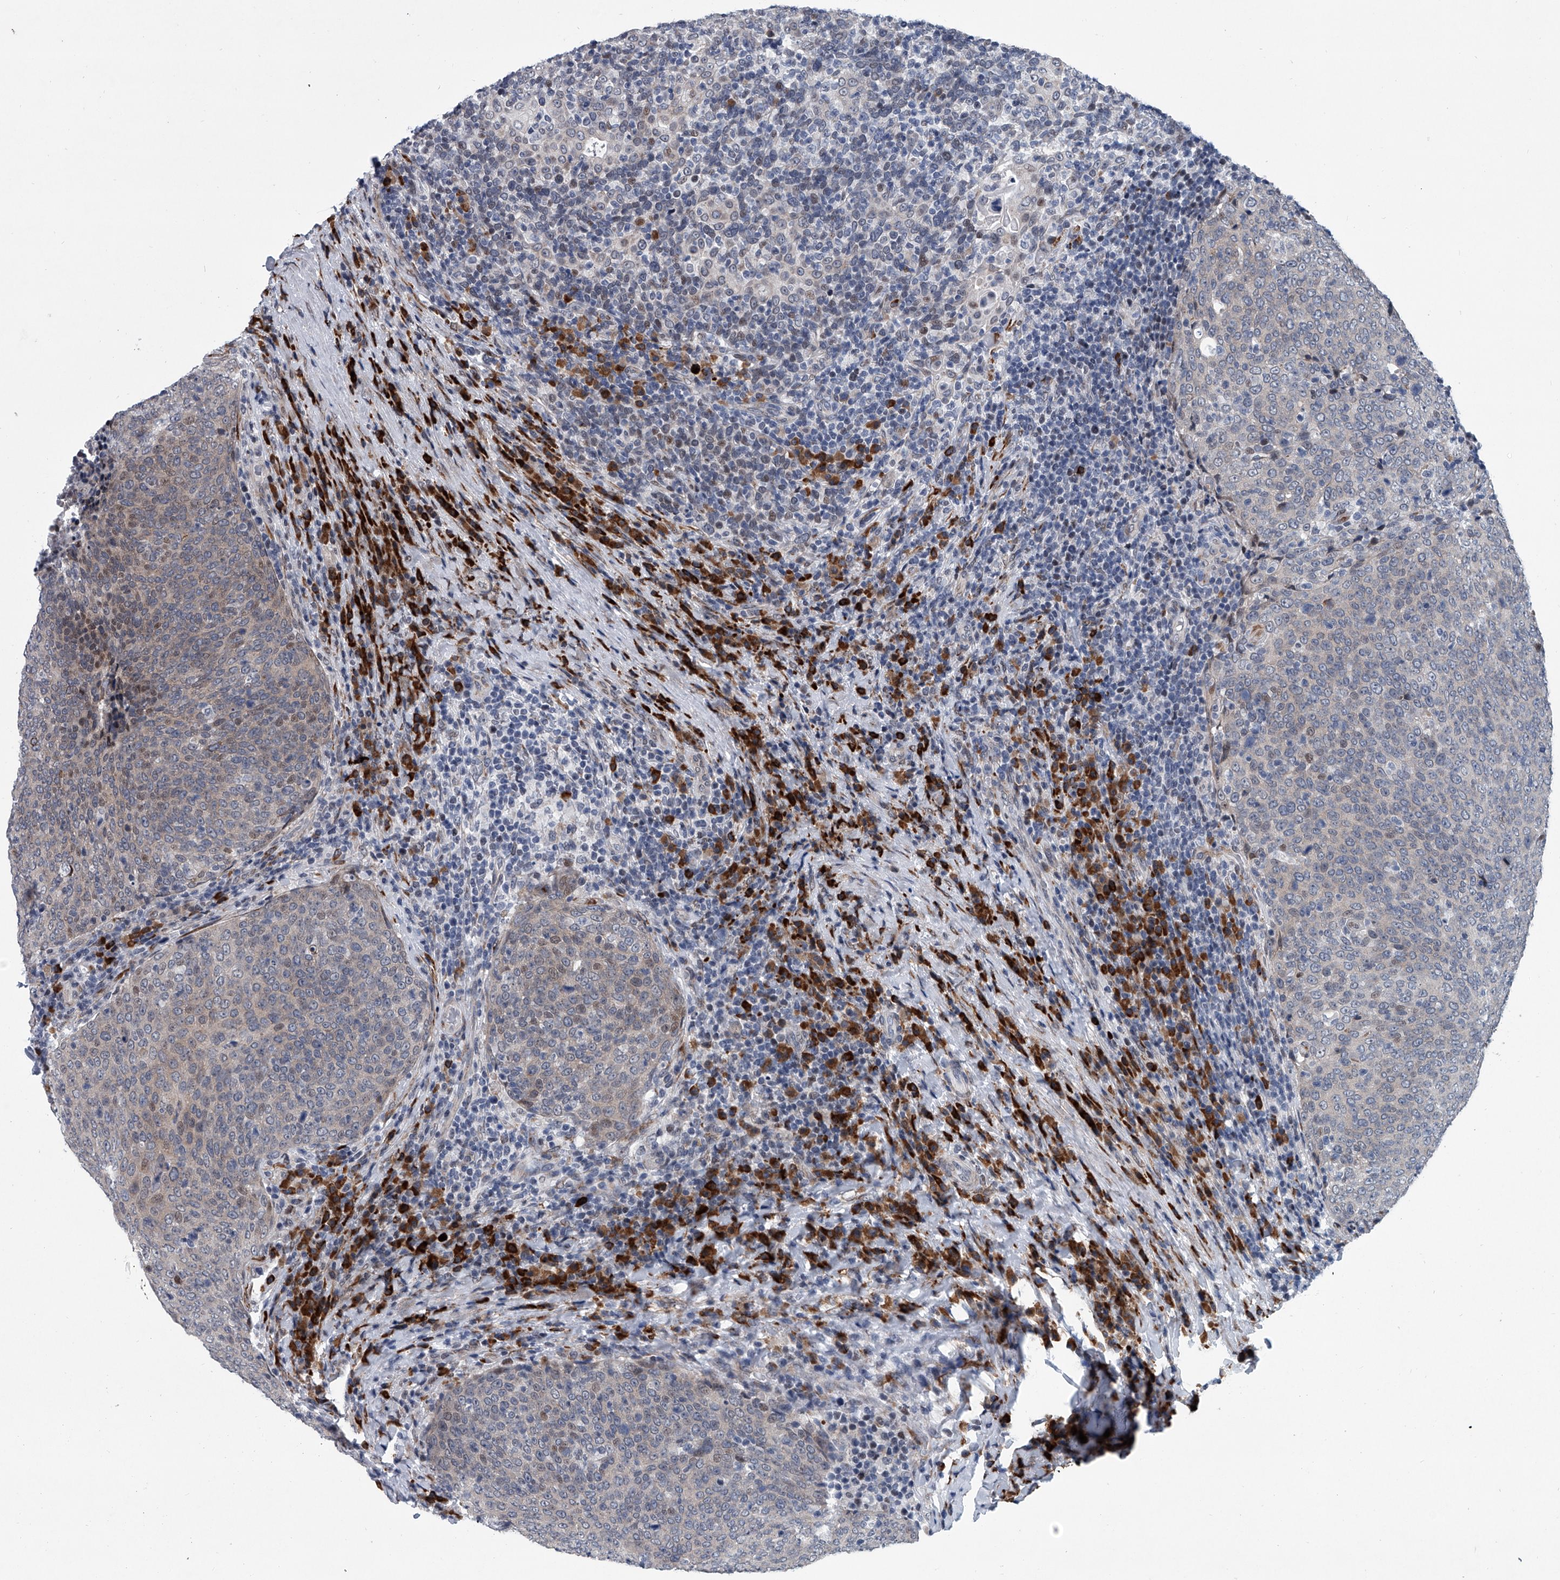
{"staining": {"intensity": "weak", "quantity": "<25%", "location": "cytoplasmic/membranous"}, "tissue": "head and neck cancer", "cell_type": "Tumor cells", "image_type": "cancer", "snomed": [{"axis": "morphology", "description": "Squamous cell carcinoma, NOS"}, {"axis": "morphology", "description": "Squamous cell carcinoma, metastatic, NOS"}, {"axis": "topography", "description": "Lymph node"}, {"axis": "topography", "description": "Head-Neck"}], "caption": "DAB immunohistochemical staining of squamous cell carcinoma (head and neck) demonstrates no significant expression in tumor cells.", "gene": "PPP2R5D", "patient": {"sex": "male", "age": 62}}